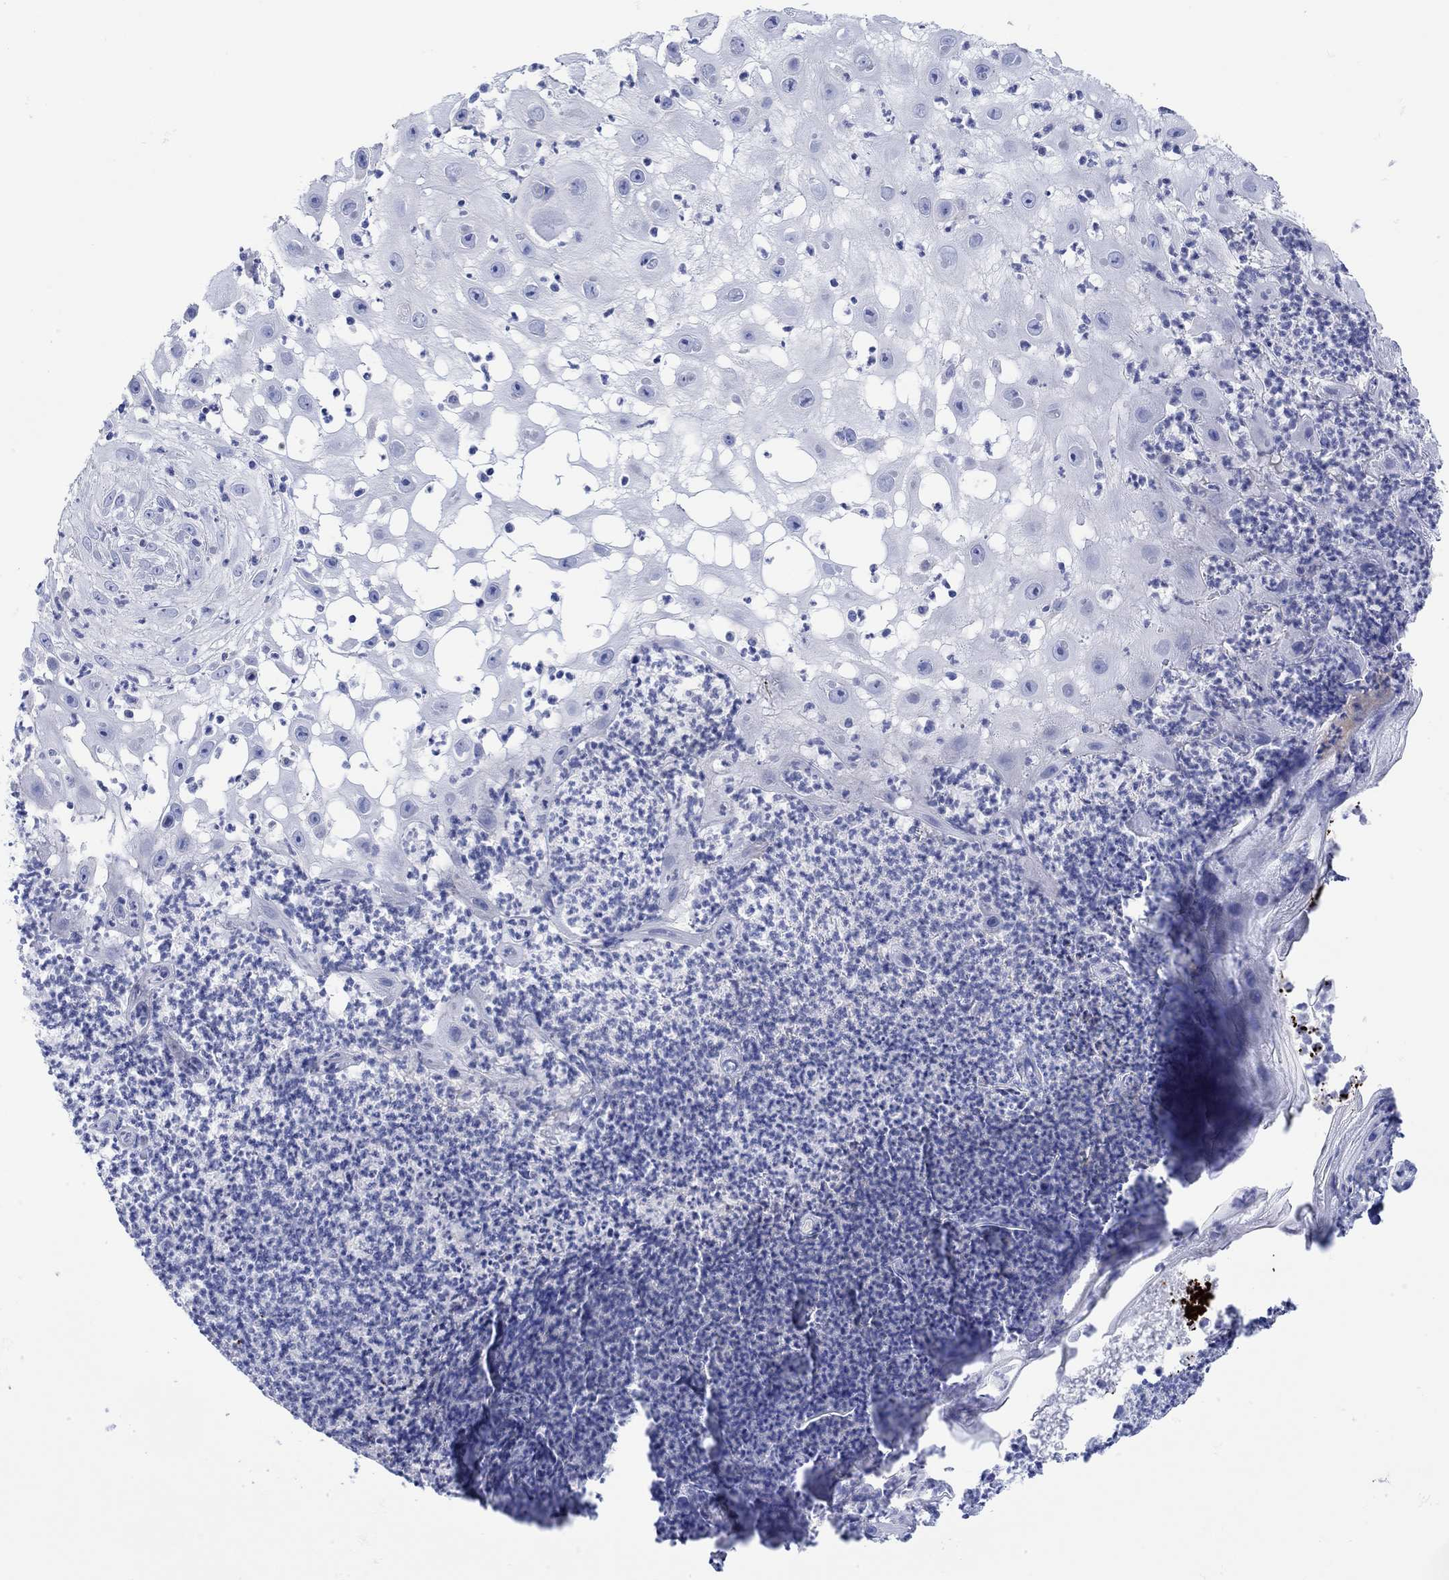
{"staining": {"intensity": "negative", "quantity": "none", "location": "none"}, "tissue": "skin cancer", "cell_type": "Tumor cells", "image_type": "cancer", "snomed": [{"axis": "morphology", "description": "Normal tissue, NOS"}, {"axis": "morphology", "description": "Squamous cell carcinoma, NOS"}, {"axis": "topography", "description": "Skin"}], "caption": "Immunohistochemical staining of squamous cell carcinoma (skin) displays no significant expression in tumor cells. Brightfield microscopy of immunohistochemistry (IHC) stained with DAB (3,3'-diaminobenzidine) (brown) and hematoxylin (blue), captured at high magnification.", "gene": "ANKMY1", "patient": {"sex": "male", "age": 79}}